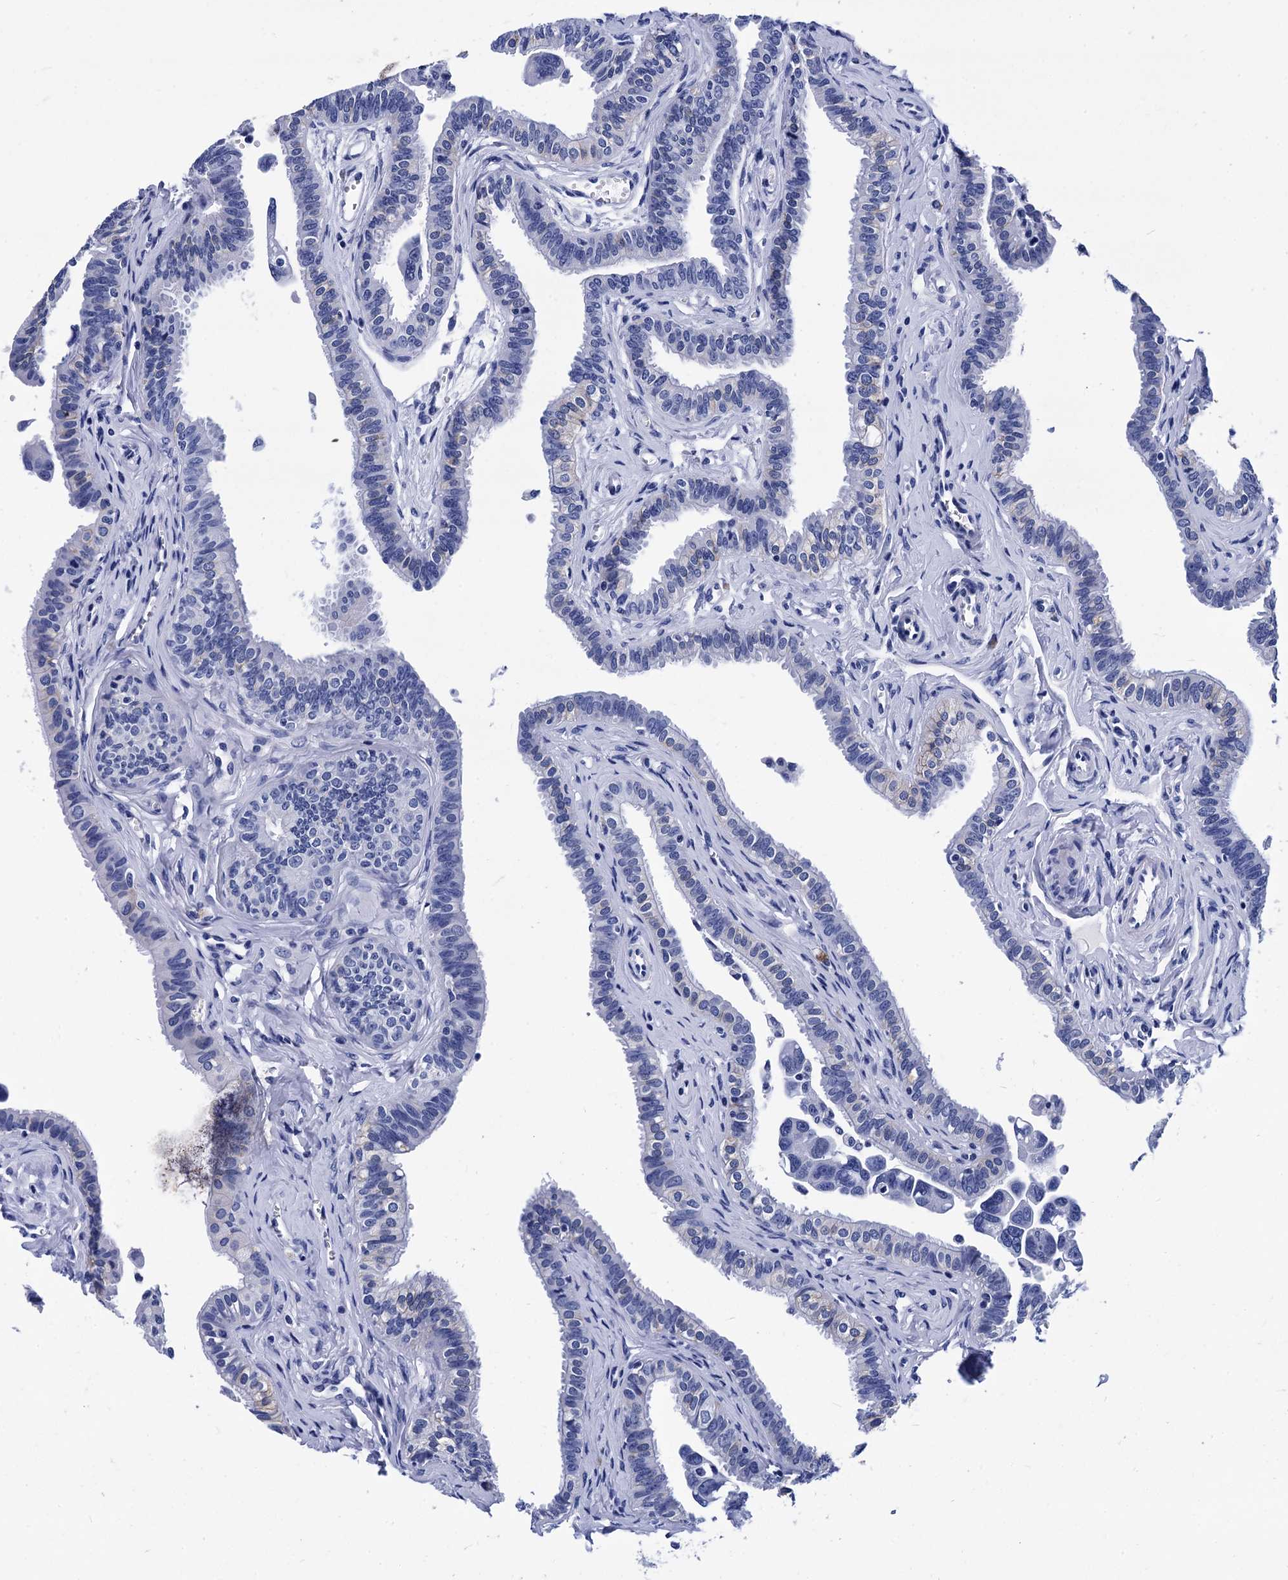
{"staining": {"intensity": "negative", "quantity": "none", "location": "none"}, "tissue": "fallopian tube", "cell_type": "Glandular cells", "image_type": "normal", "snomed": [{"axis": "morphology", "description": "Normal tissue, NOS"}, {"axis": "morphology", "description": "Carcinoma, NOS"}, {"axis": "topography", "description": "Fallopian tube"}, {"axis": "topography", "description": "Ovary"}], "caption": "There is no significant positivity in glandular cells of fallopian tube. (DAB IHC with hematoxylin counter stain).", "gene": "MYBPC3", "patient": {"sex": "female", "age": 59}}